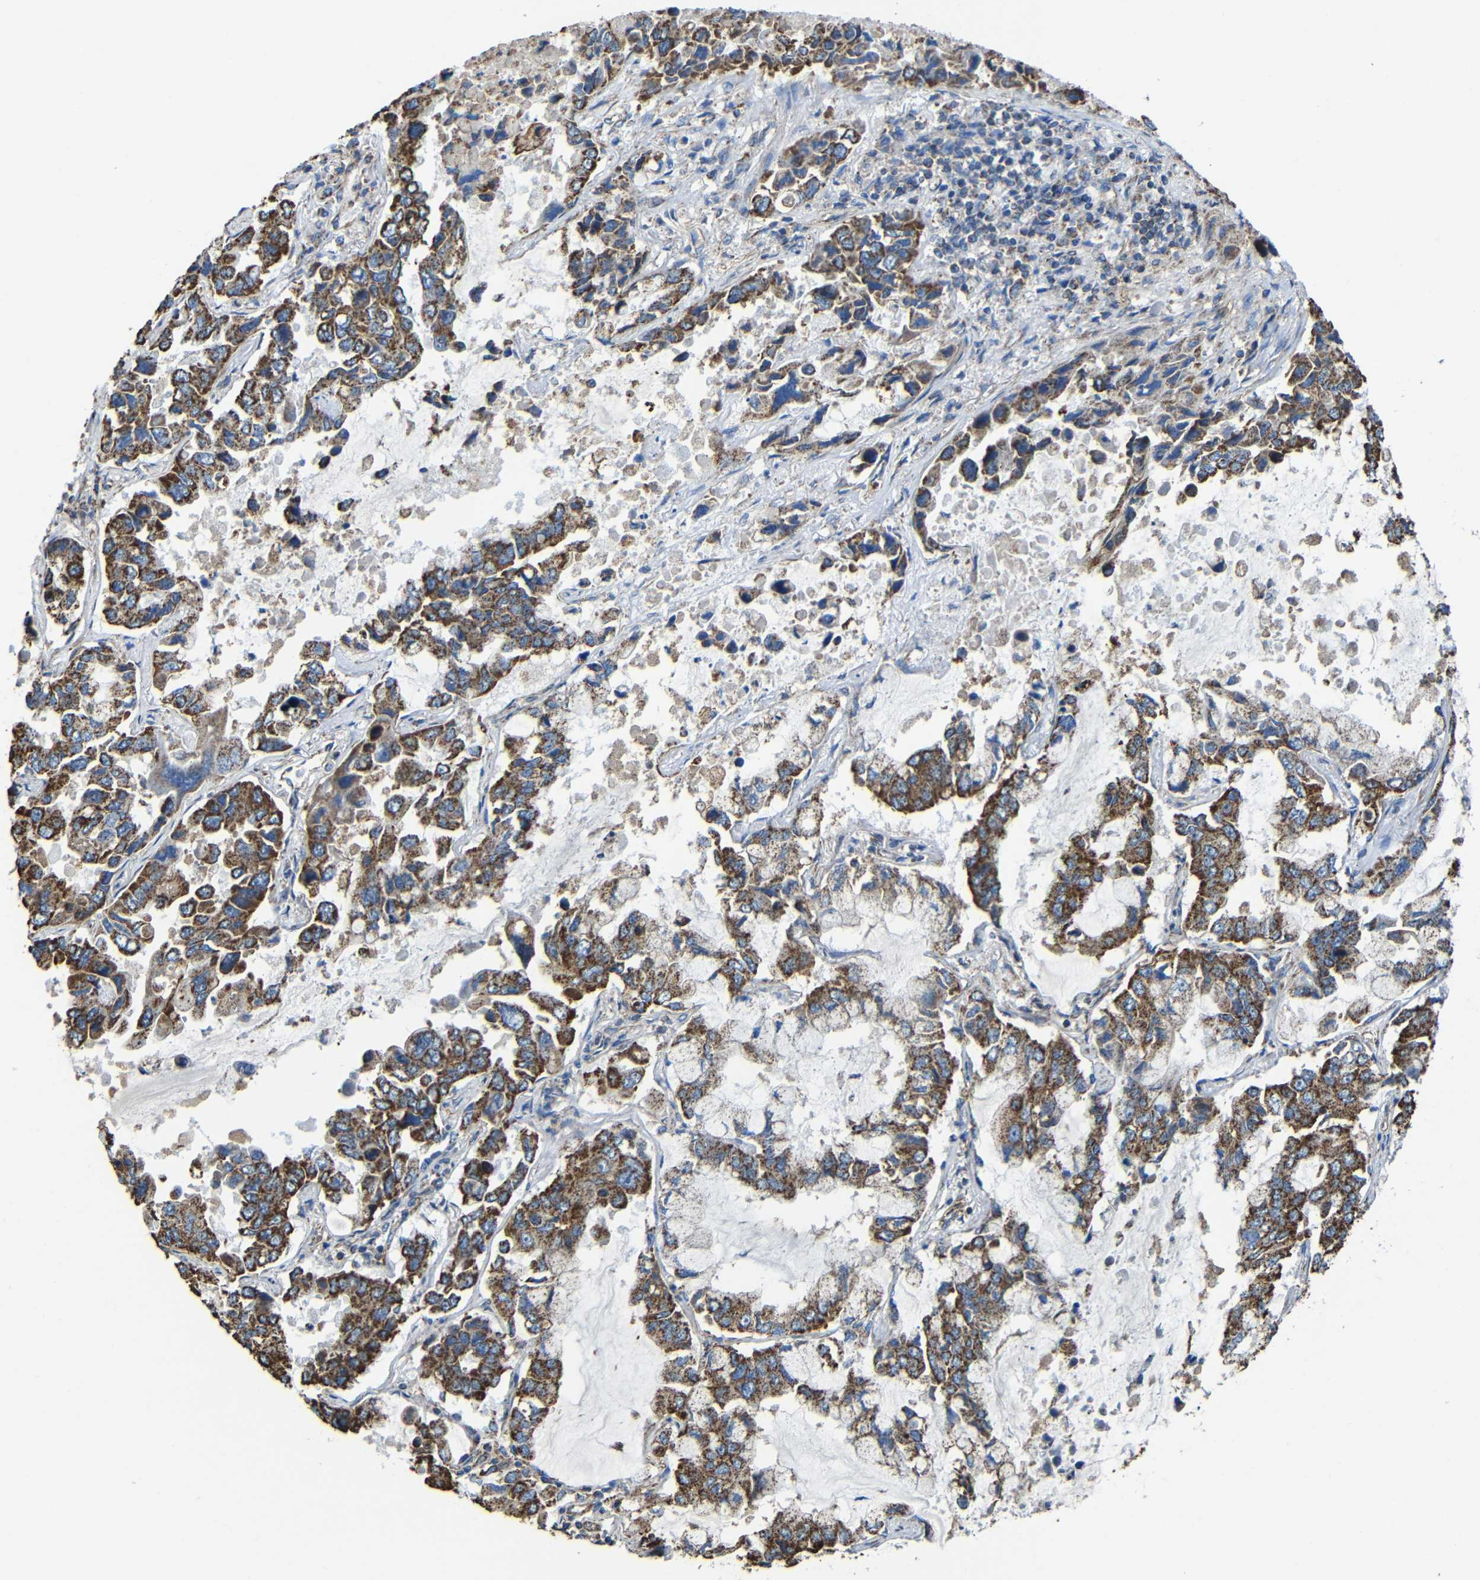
{"staining": {"intensity": "strong", "quantity": ">75%", "location": "cytoplasmic/membranous"}, "tissue": "lung cancer", "cell_type": "Tumor cells", "image_type": "cancer", "snomed": [{"axis": "morphology", "description": "Adenocarcinoma, NOS"}, {"axis": "topography", "description": "Lung"}], "caption": "Human lung adenocarcinoma stained for a protein (brown) shows strong cytoplasmic/membranous positive positivity in about >75% of tumor cells.", "gene": "INTS6L", "patient": {"sex": "male", "age": 64}}